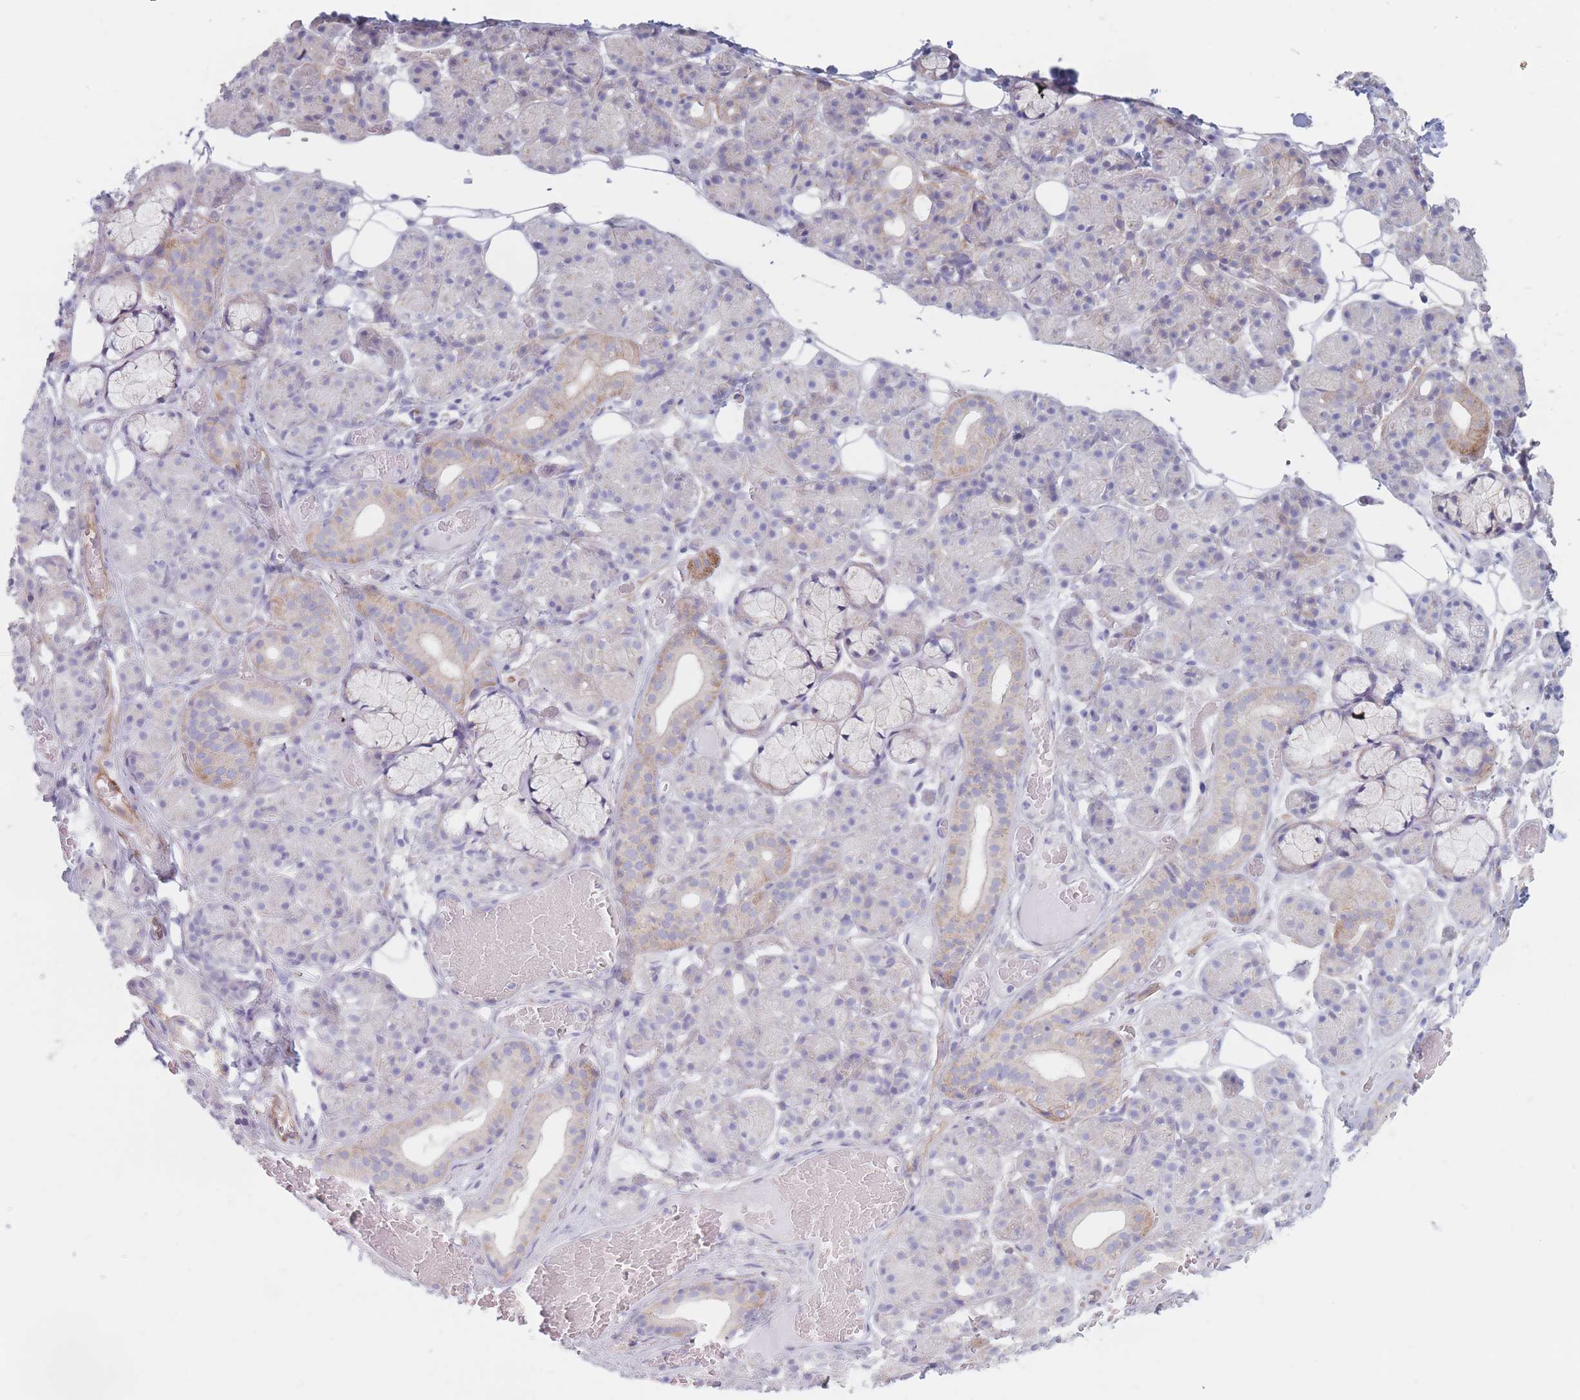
{"staining": {"intensity": "weak", "quantity": "<25%", "location": "cytoplasmic/membranous"}, "tissue": "salivary gland", "cell_type": "Glandular cells", "image_type": "normal", "snomed": [{"axis": "morphology", "description": "Normal tissue, NOS"}, {"axis": "topography", "description": "Salivary gland"}], "caption": "Immunohistochemistry (IHC) of unremarkable salivary gland displays no positivity in glandular cells. (Immunohistochemistry, brightfield microscopy, high magnification).", "gene": "PLPP1", "patient": {"sex": "male", "age": 63}}